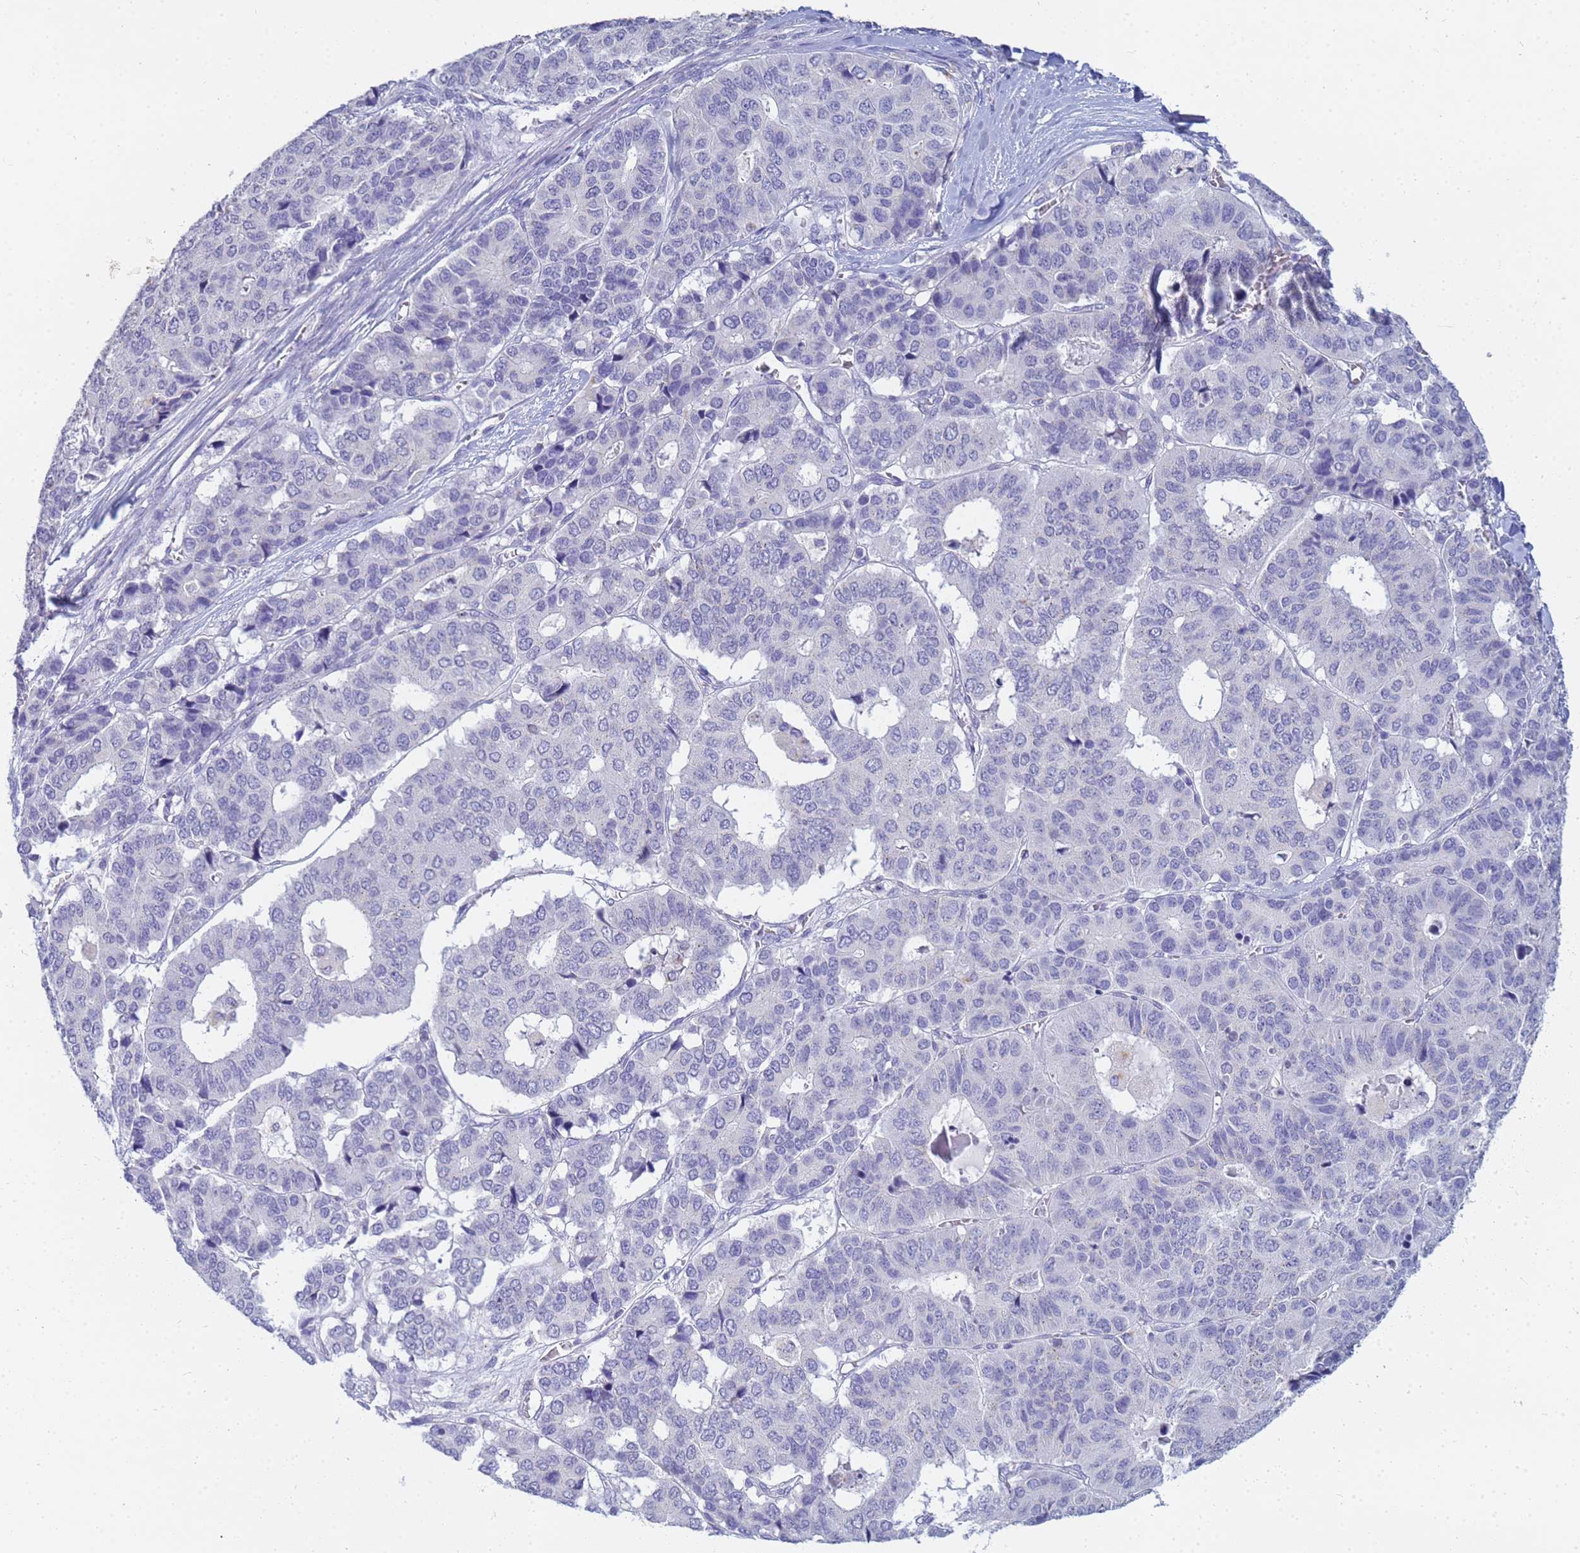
{"staining": {"intensity": "negative", "quantity": "none", "location": "none"}, "tissue": "pancreatic cancer", "cell_type": "Tumor cells", "image_type": "cancer", "snomed": [{"axis": "morphology", "description": "Adenocarcinoma, NOS"}, {"axis": "topography", "description": "Pancreas"}], "caption": "An immunohistochemistry photomicrograph of pancreatic adenocarcinoma is shown. There is no staining in tumor cells of pancreatic adenocarcinoma. (Brightfield microscopy of DAB immunohistochemistry (IHC) at high magnification).", "gene": "B3GNT8", "patient": {"sex": "male", "age": 50}}